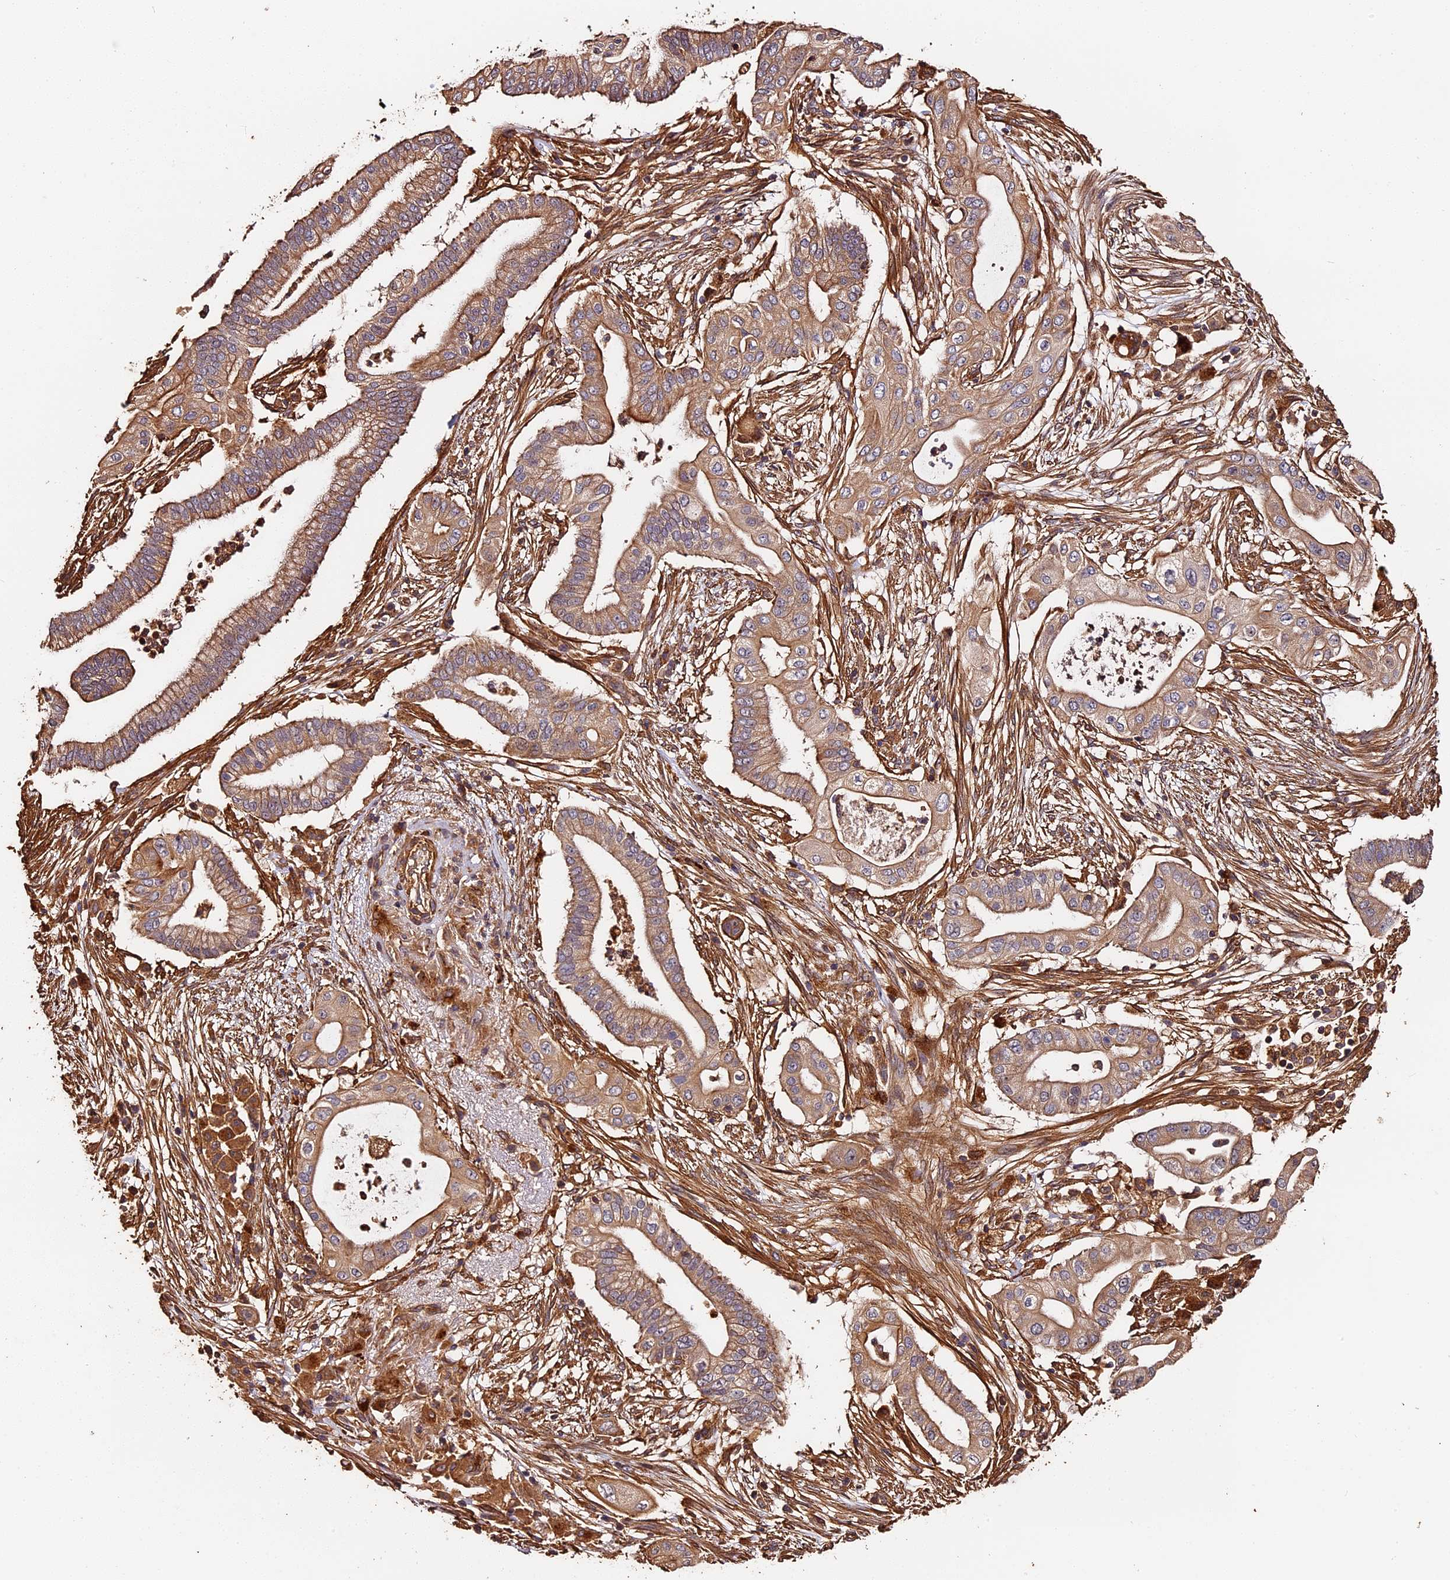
{"staining": {"intensity": "moderate", "quantity": ">75%", "location": "cytoplasmic/membranous"}, "tissue": "pancreatic cancer", "cell_type": "Tumor cells", "image_type": "cancer", "snomed": [{"axis": "morphology", "description": "Adenocarcinoma, NOS"}, {"axis": "topography", "description": "Pancreas"}], "caption": "Tumor cells exhibit medium levels of moderate cytoplasmic/membranous staining in approximately >75% of cells in pancreatic cancer (adenocarcinoma).", "gene": "MMP15", "patient": {"sex": "male", "age": 68}}